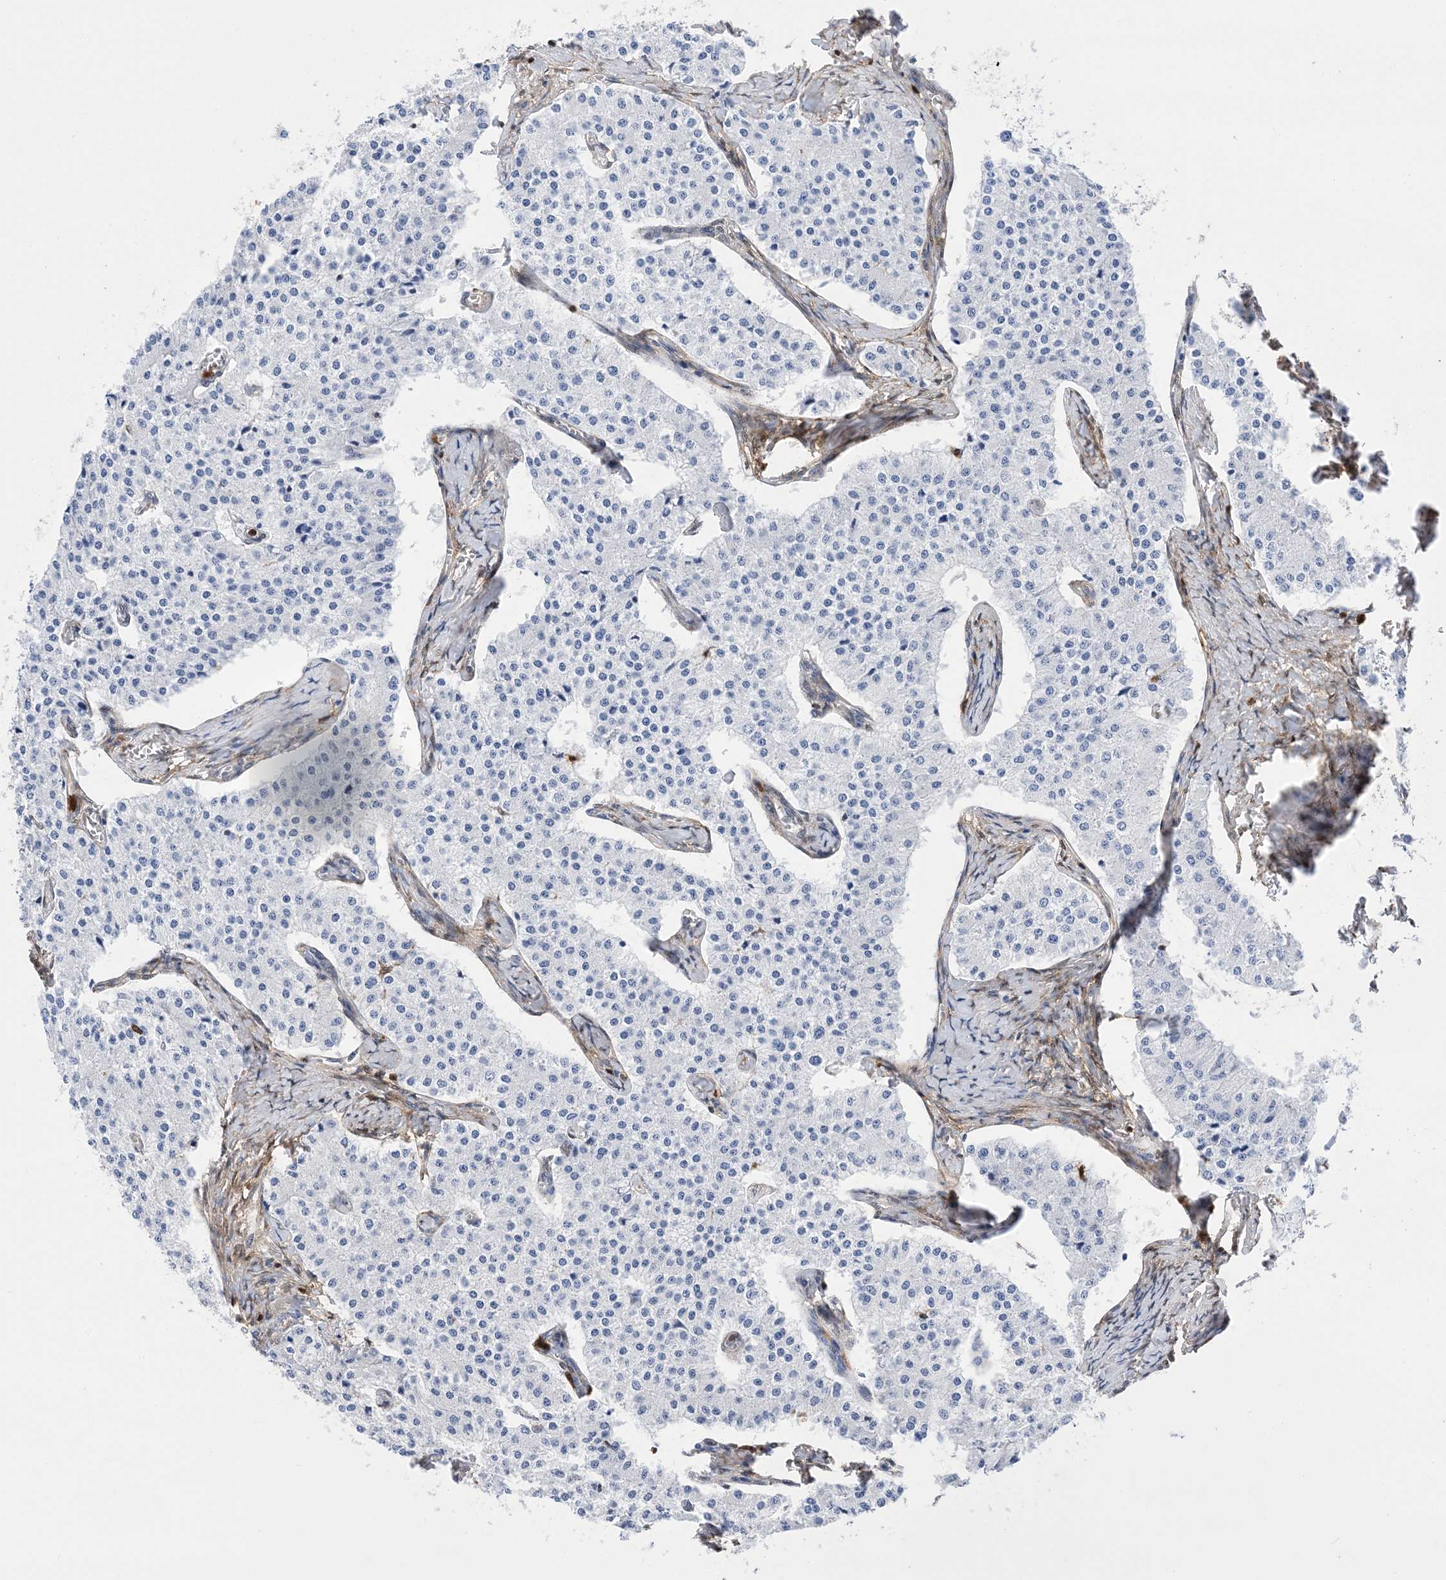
{"staining": {"intensity": "negative", "quantity": "none", "location": "none"}, "tissue": "carcinoid", "cell_type": "Tumor cells", "image_type": "cancer", "snomed": [{"axis": "morphology", "description": "Carcinoid, malignant, NOS"}, {"axis": "topography", "description": "Colon"}], "caption": "Immunohistochemical staining of carcinoid shows no significant staining in tumor cells. Brightfield microscopy of immunohistochemistry (IHC) stained with DAB (3,3'-diaminobenzidine) (brown) and hematoxylin (blue), captured at high magnification.", "gene": "ANXA1", "patient": {"sex": "female", "age": 52}}